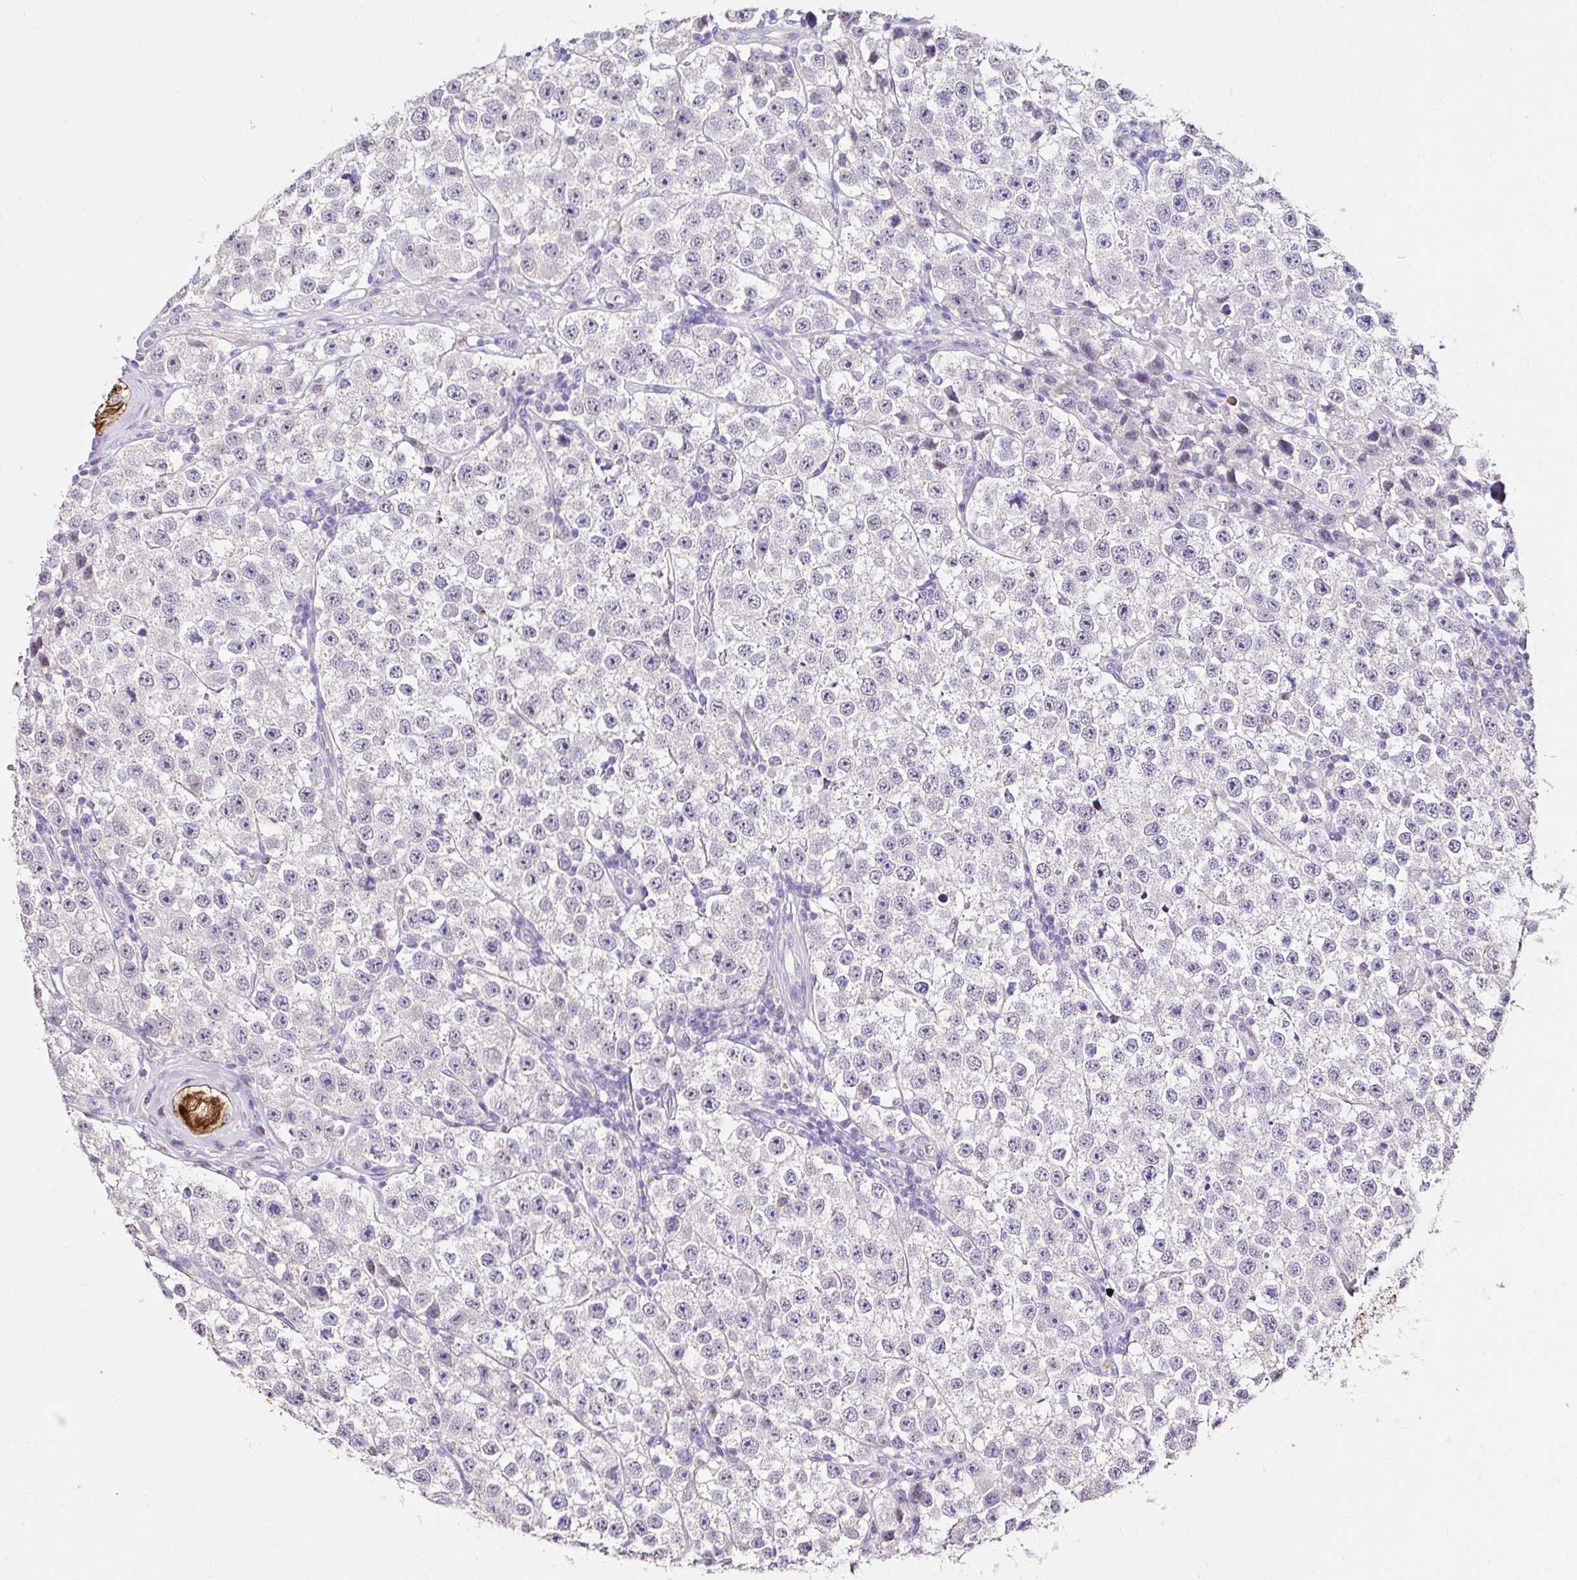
{"staining": {"intensity": "negative", "quantity": "none", "location": "none"}, "tissue": "testis cancer", "cell_type": "Tumor cells", "image_type": "cancer", "snomed": [{"axis": "morphology", "description": "Seminoma, NOS"}, {"axis": "topography", "description": "Testis"}], "caption": "Micrograph shows no significant protein staining in tumor cells of seminoma (testis).", "gene": "KIAA1210", "patient": {"sex": "male", "age": 34}}